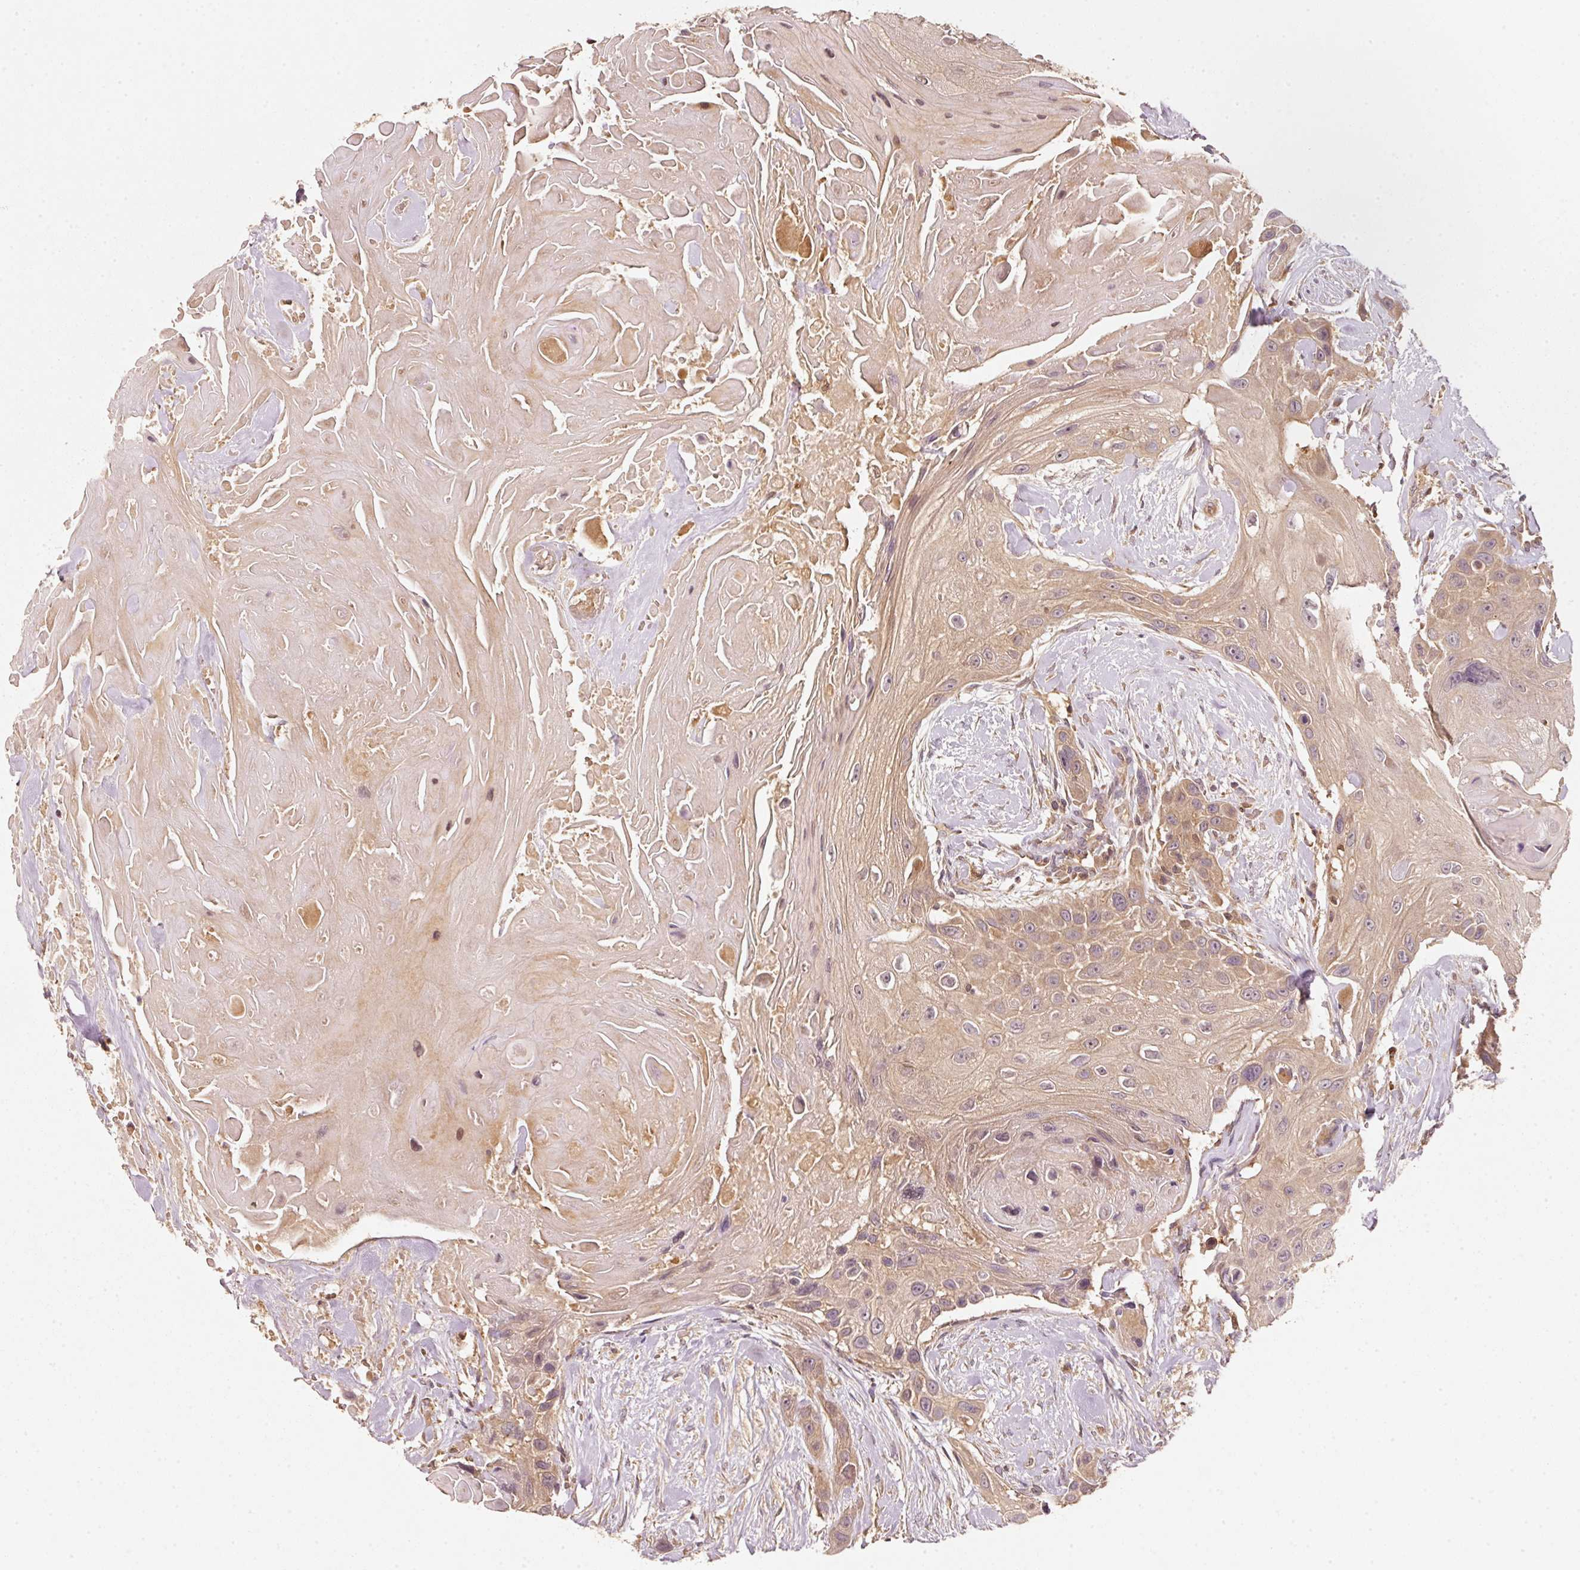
{"staining": {"intensity": "weak", "quantity": ">75%", "location": "cytoplasmic/membranous"}, "tissue": "head and neck cancer", "cell_type": "Tumor cells", "image_type": "cancer", "snomed": [{"axis": "morphology", "description": "Squamous cell carcinoma, NOS"}, {"axis": "topography", "description": "Head-Neck"}], "caption": "The immunohistochemical stain shows weak cytoplasmic/membranous staining in tumor cells of head and neck cancer (squamous cell carcinoma) tissue. (DAB (3,3'-diaminobenzidine) IHC with brightfield microscopy, high magnification).", "gene": "RRAS2", "patient": {"sex": "male", "age": 81}}